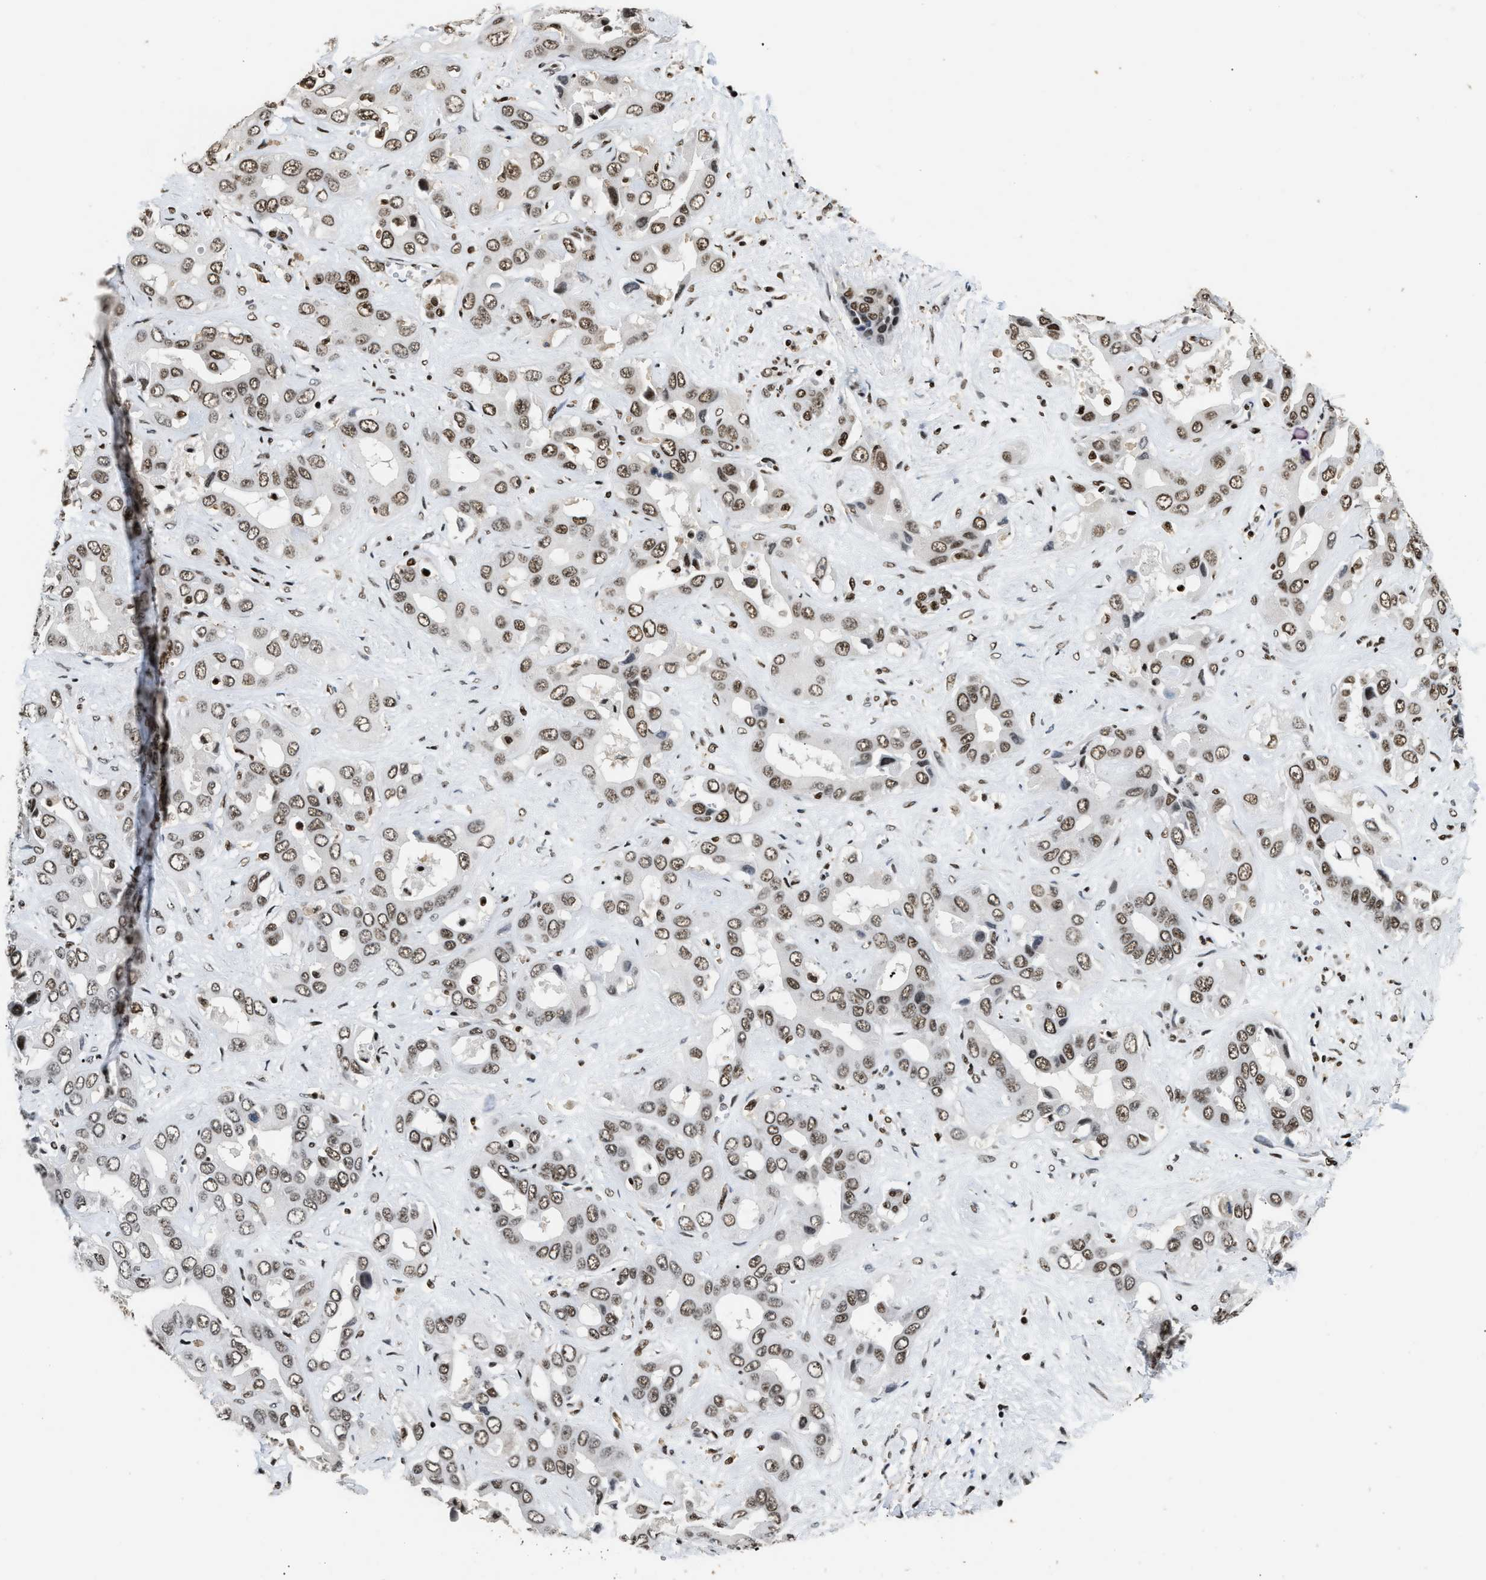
{"staining": {"intensity": "weak", "quantity": ">75%", "location": "nuclear"}, "tissue": "liver cancer", "cell_type": "Tumor cells", "image_type": "cancer", "snomed": [{"axis": "morphology", "description": "Cholangiocarcinoma"}, {"axis": "topography", "description": "Liver"}], "caption": "A low amount of weak nuclear expression is identified in approximately >75% of tumor cells in cholangiocarcinoma (liver) tissue.", "gene": "RAD21", "patient": {"sex": "female", "age": 52}}